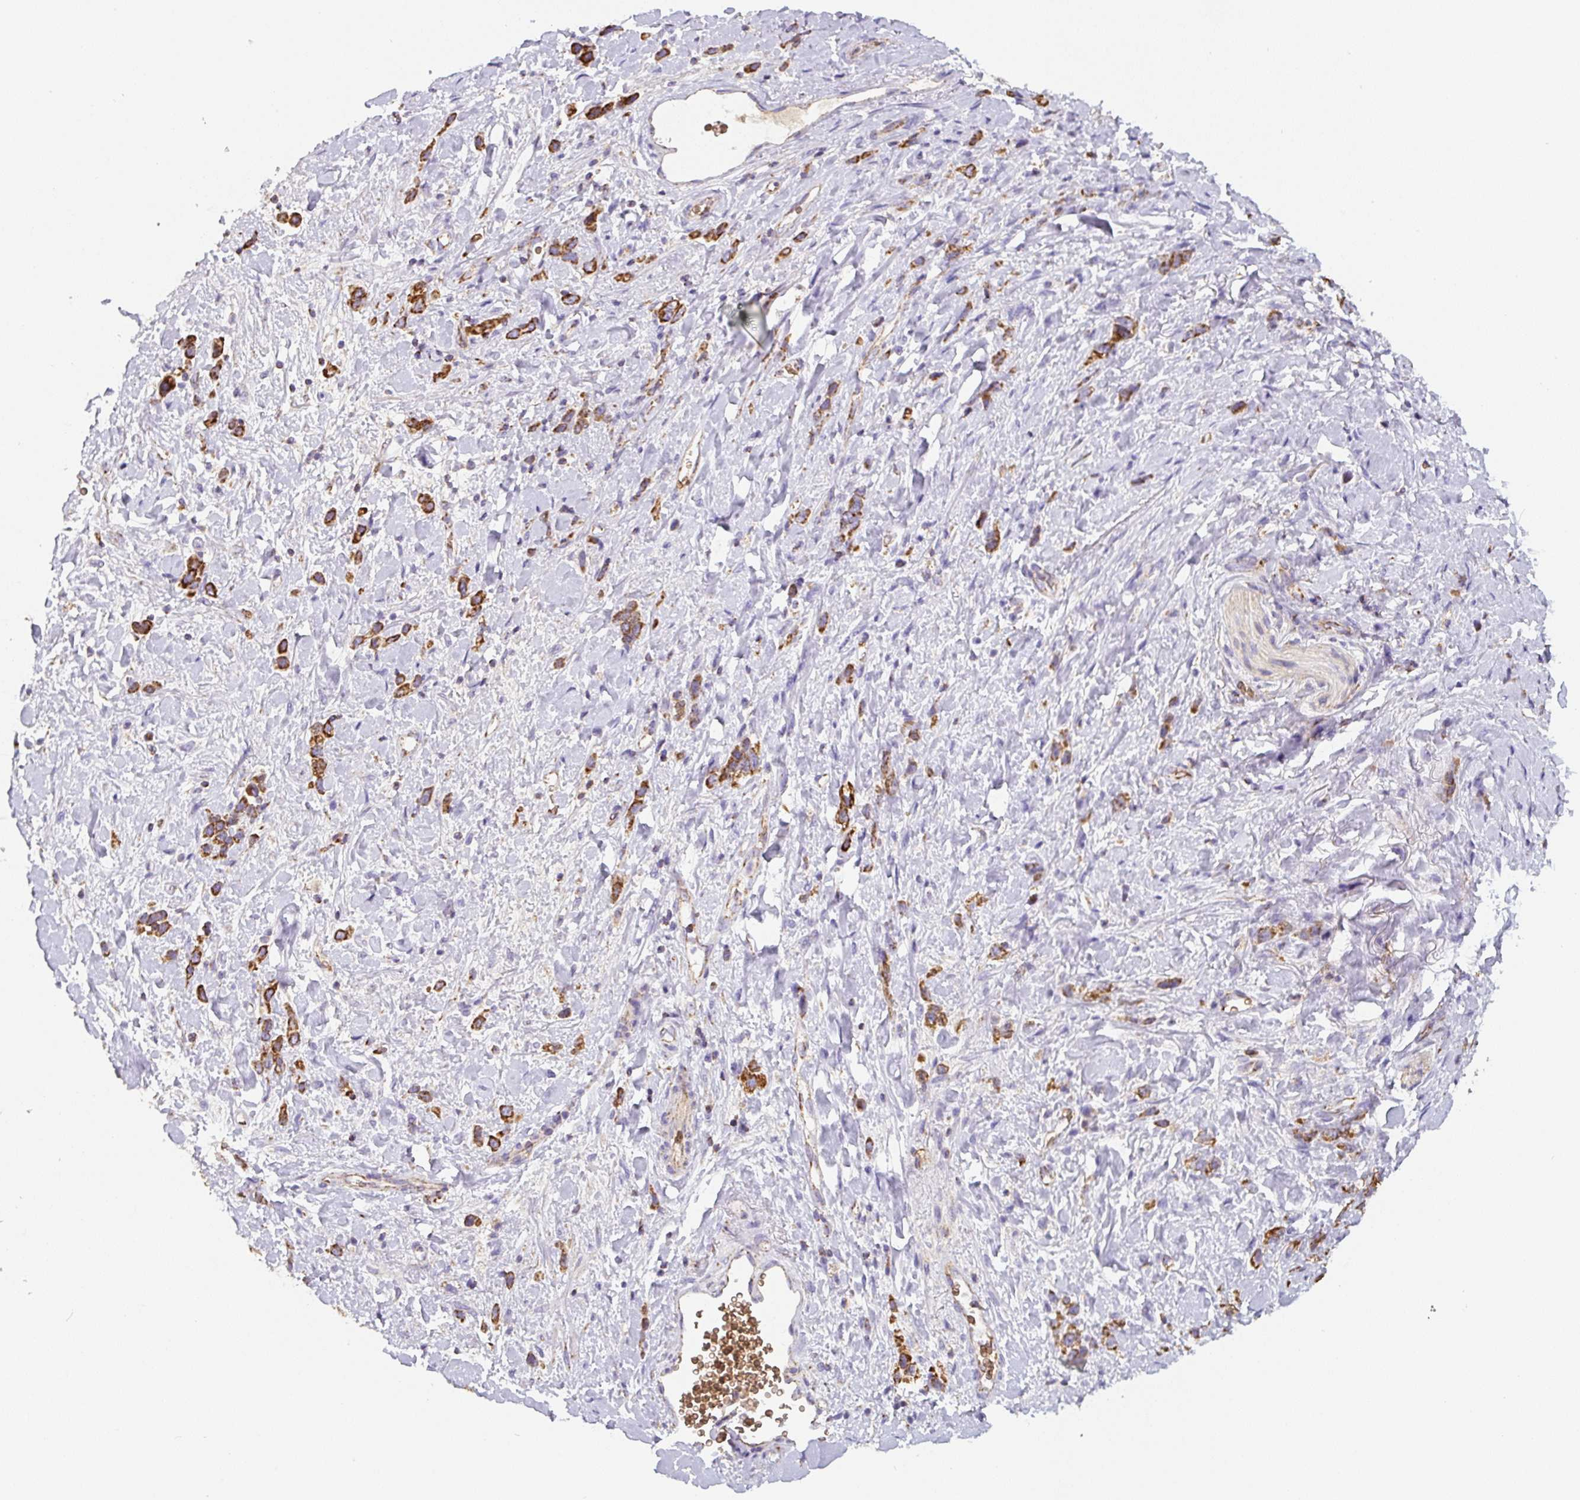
{"staining": {"intensity": "strong", "quantity": ">75%", "location": "cytoplasmic/membranous"}, "tissue": "stomach cancer", "cell_type": "Tumor cells", "image_type": "cancer", "snomed": [{"axis": "morphology", "description": "Adenocarcinoma, NOS"}, {"axis": "topography", "description": "Stomach"}], "caption": "Stomach cancer (adenocarcinoma) stained with a protein marker displays strong staining in tumor cells.", "gene": "MT-CO2", "patient": {"sex": "female", "age": 65}}